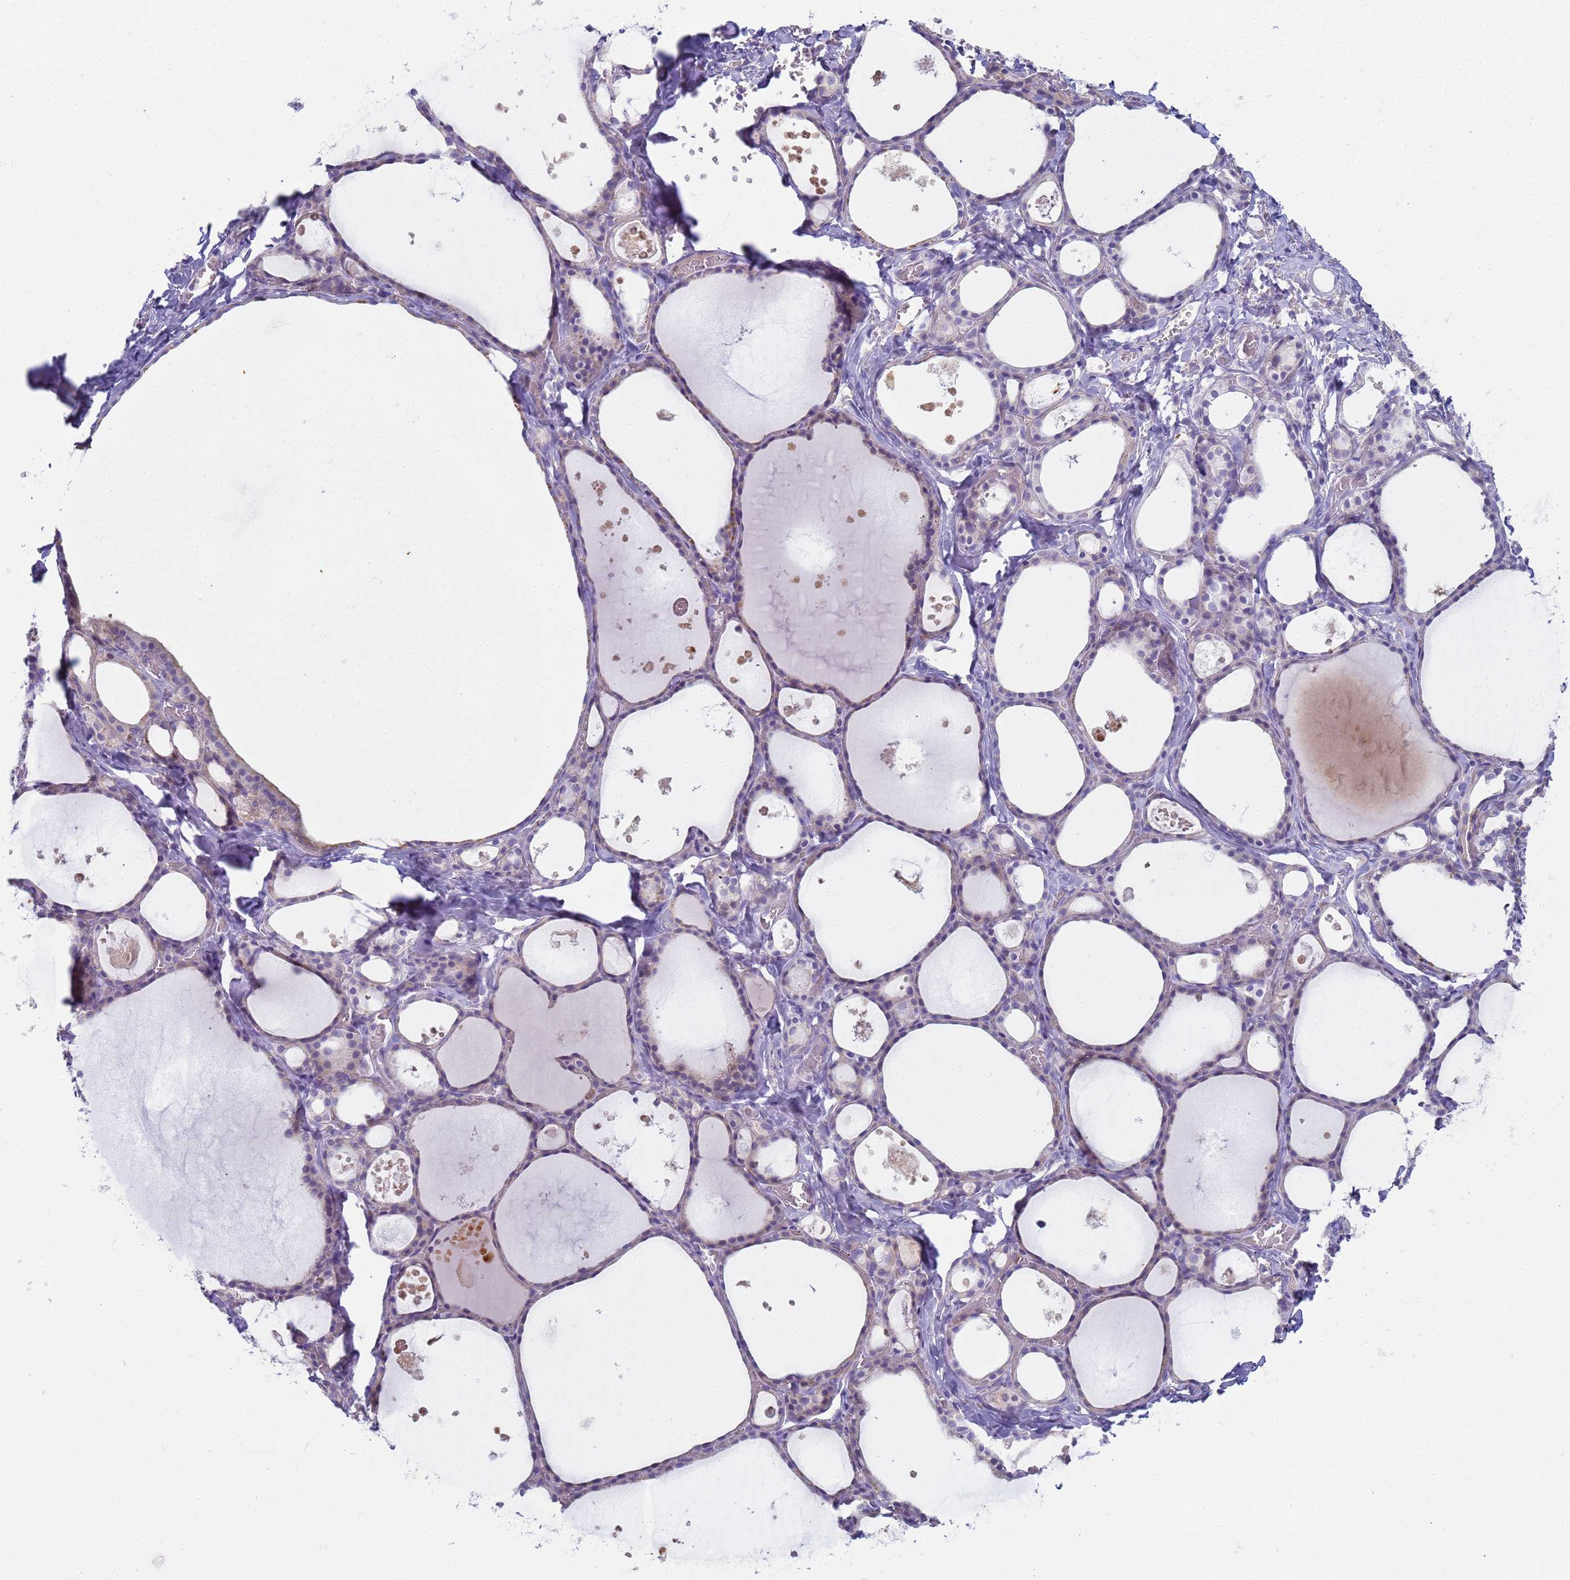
{"staining": {"intensity": "negative", "quantity": "none", "location": "none"}, "tissue": "thyroid gland", "cell_type": "Glandular cells", "image_type": "normal", "snomed": [{"axis": "morphology", "description": "Normal tissue, NOS"}, {"axis": "topography", "description": "Thyroid gland"}], "caption": "This photomicrograph is of benign thyroid gland stained with immunohistochemistry to label a protein in brown with the nuclei are counter-stained blue. There is no positivity in glandular cells.", "gene": "CR1", "patient": {"sex": "male", "age": 56}}